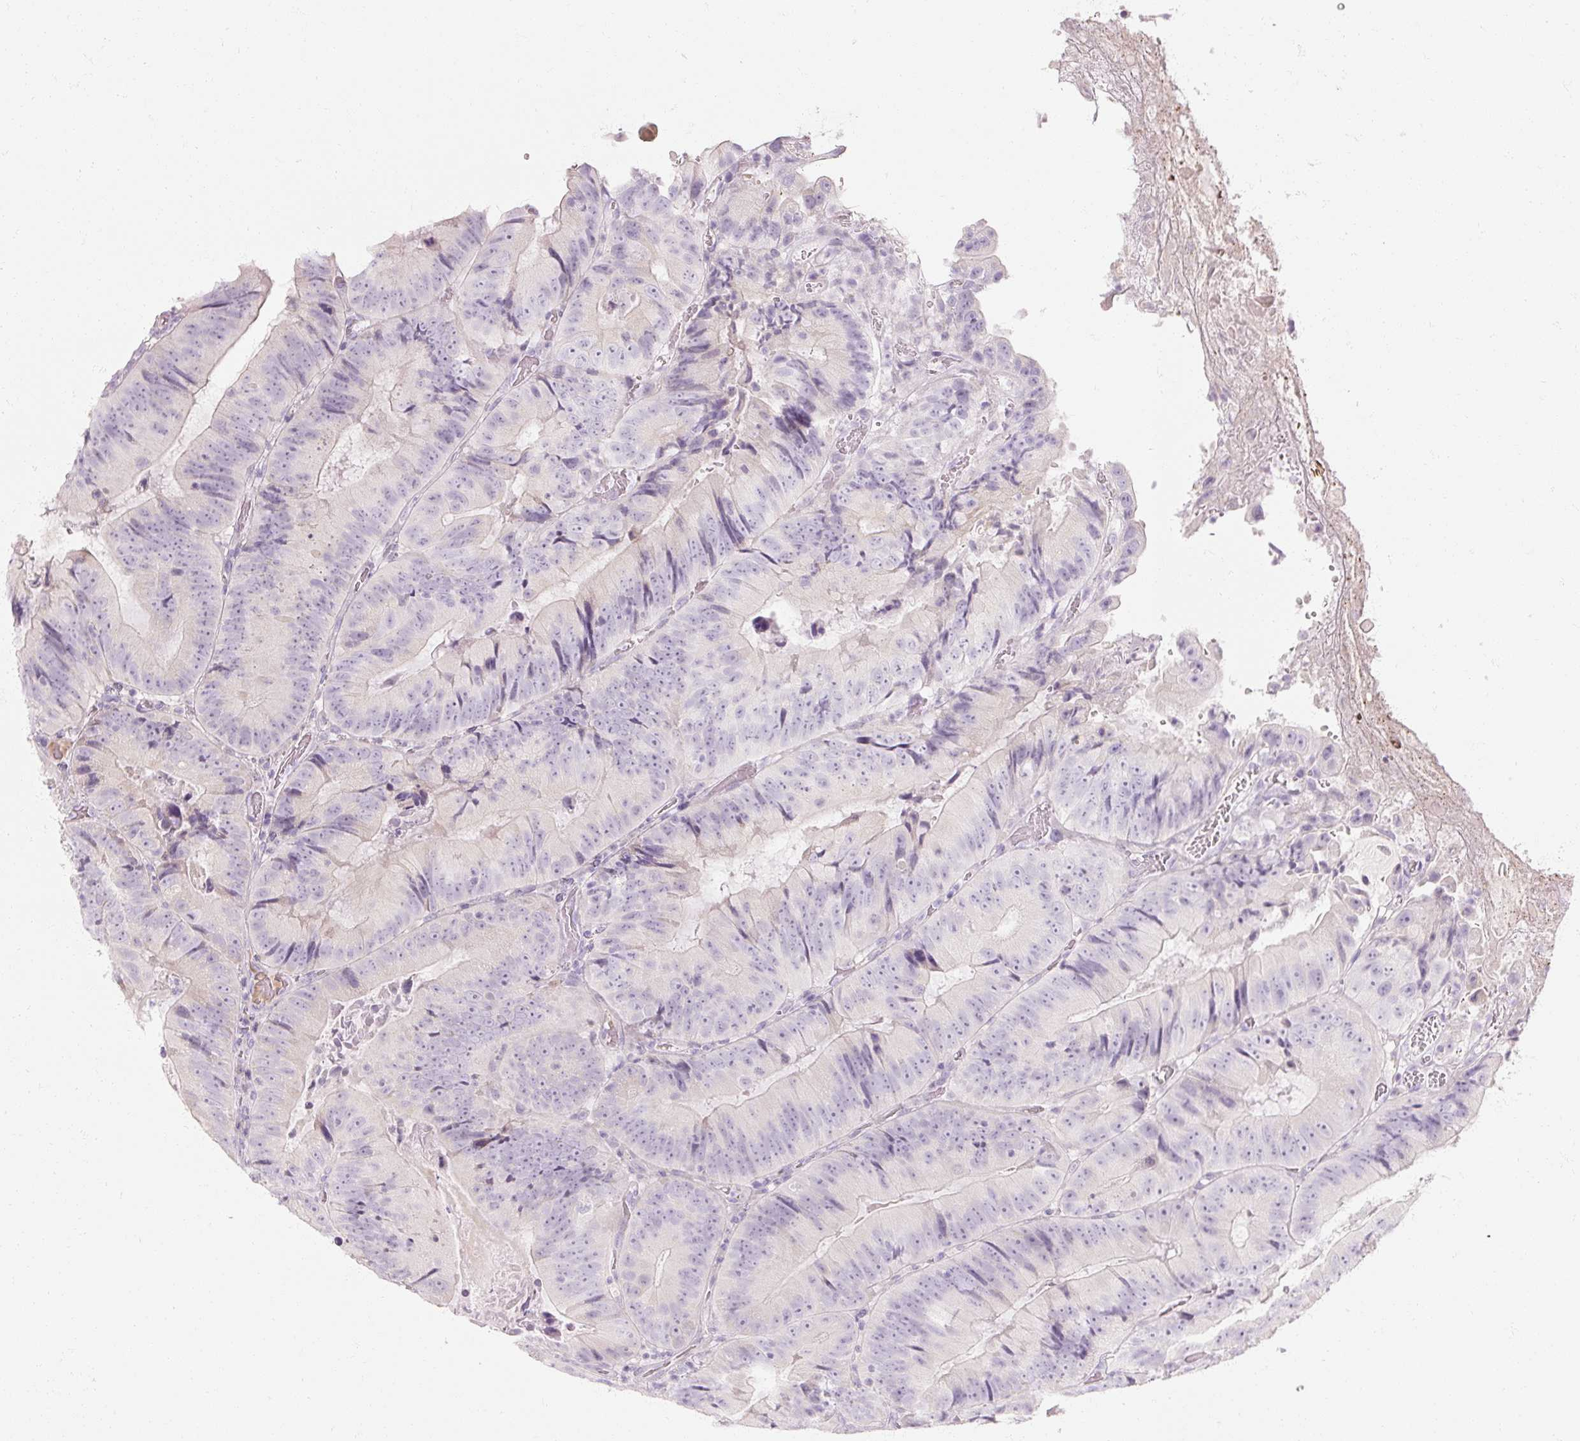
{"staining": {"intensity": "negative", "quantity": "none", "location": "none"}, "tissue": "colorectal cancer", "cell_type": "Tumor cells", "image_type": "cancer", "snomed": [{"axis": "morphology", "description": "Adenocarcinoma, NOS"}, {"axis": "topography", "description": "Colon"}], "caption": "High magnification brightfield microscopy of adenocarcinoma (colorectal) stained with DAB (brown) and counterstained with hematoxylin (blue): tumor cells show no significant expression.", "gene": "NFE2L3", "patient": {"sex": "female", "age": 86}}